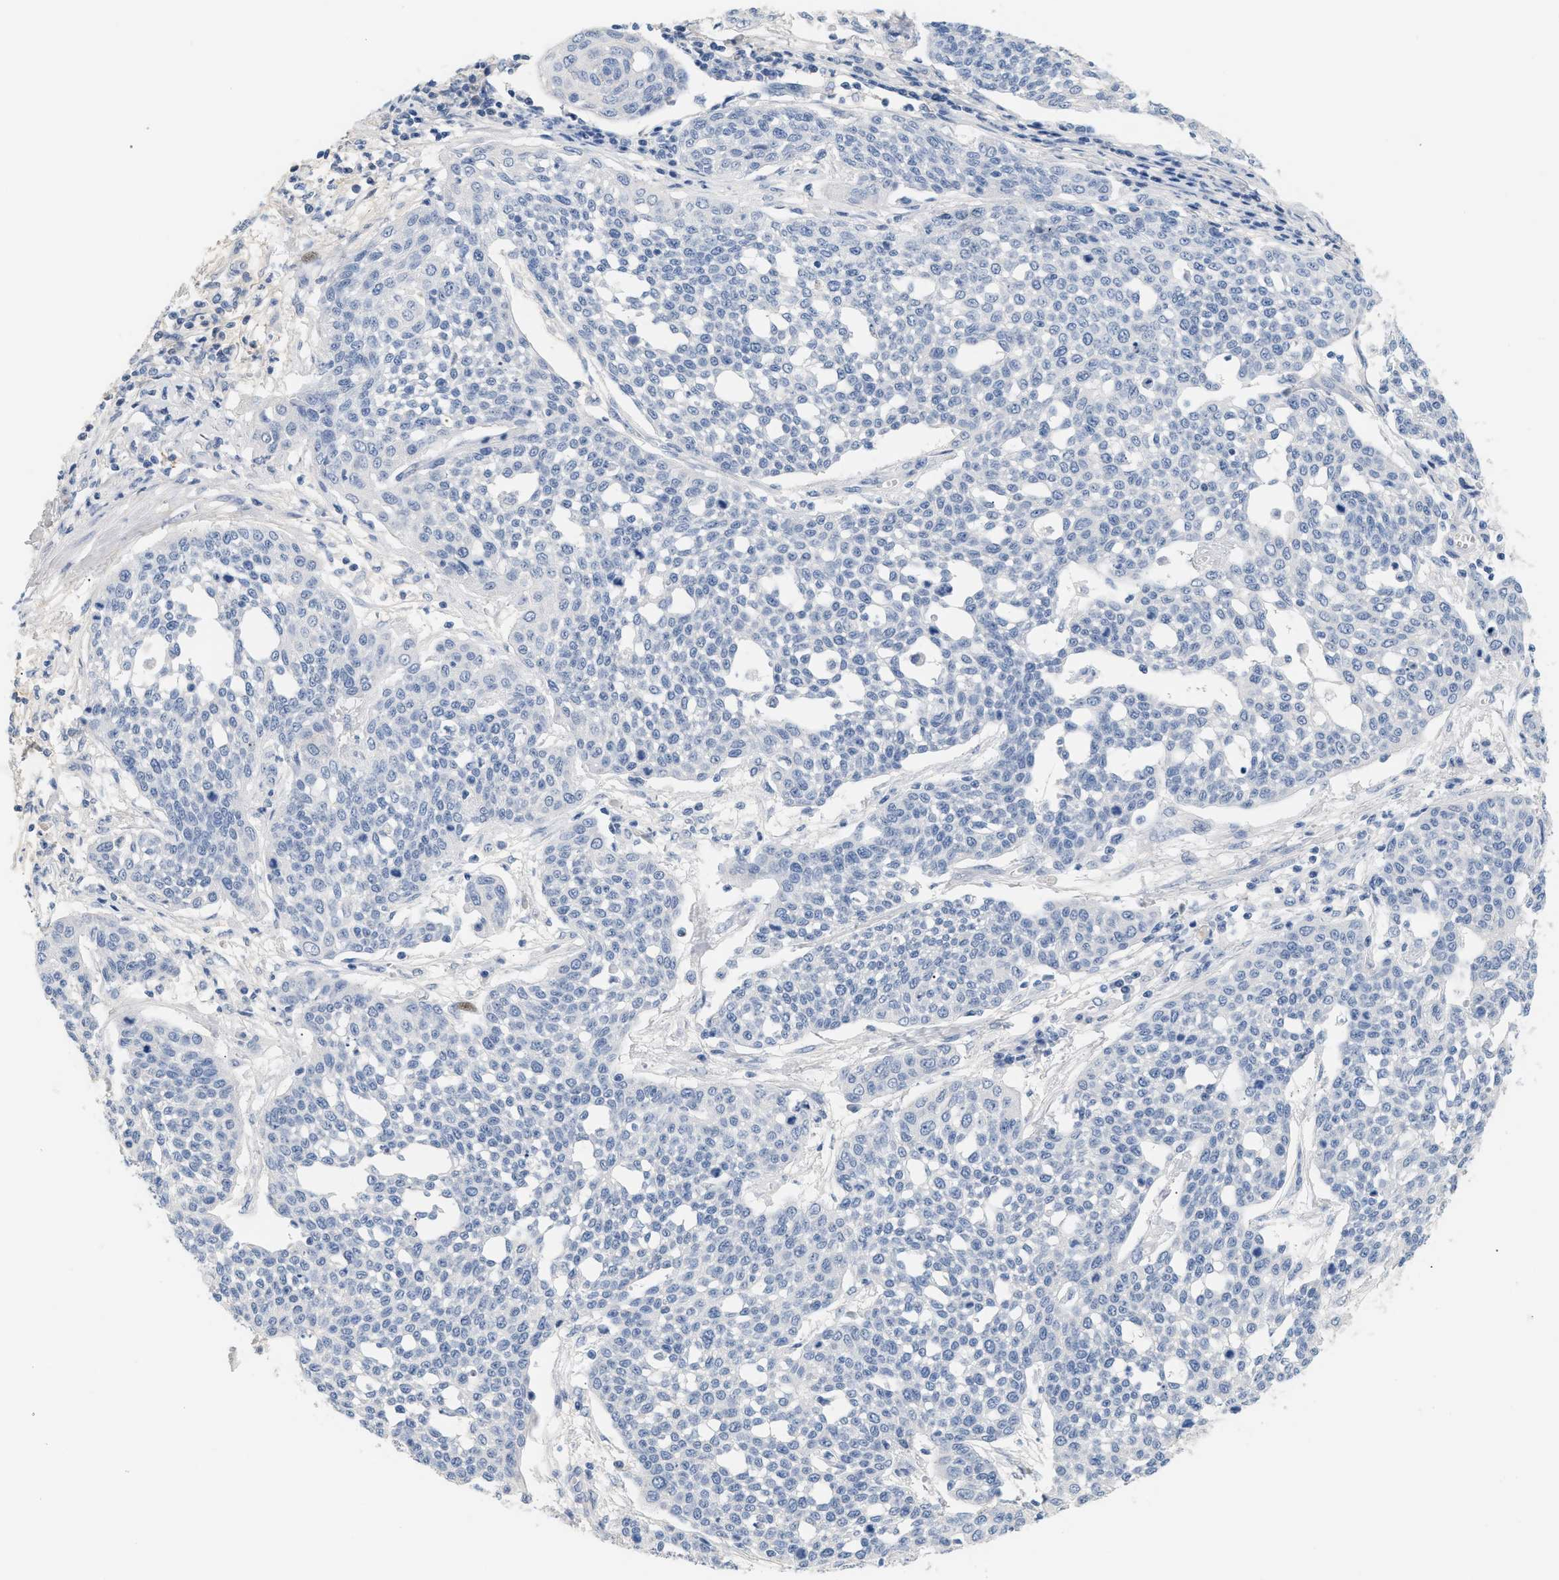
{"staining": {"intensity": "negative", "quantity": "none", "location": "none"}, "tissue": "cervical cancer", "cell_type": "Tumor cells", "image_type": "cancer", "snomed": [{"axis": "morphology", "description": "Squamous cell carcinoma, NOS"}, {"axis": "topography", "description": "Cervix"}], "caption": "High power microscopy image of an IHC photomicrograph of cervical cancer, revealing no significant positivity in tumor cells.", "gene": "CFH", "patient": {"sex": "female", "age": 34}}